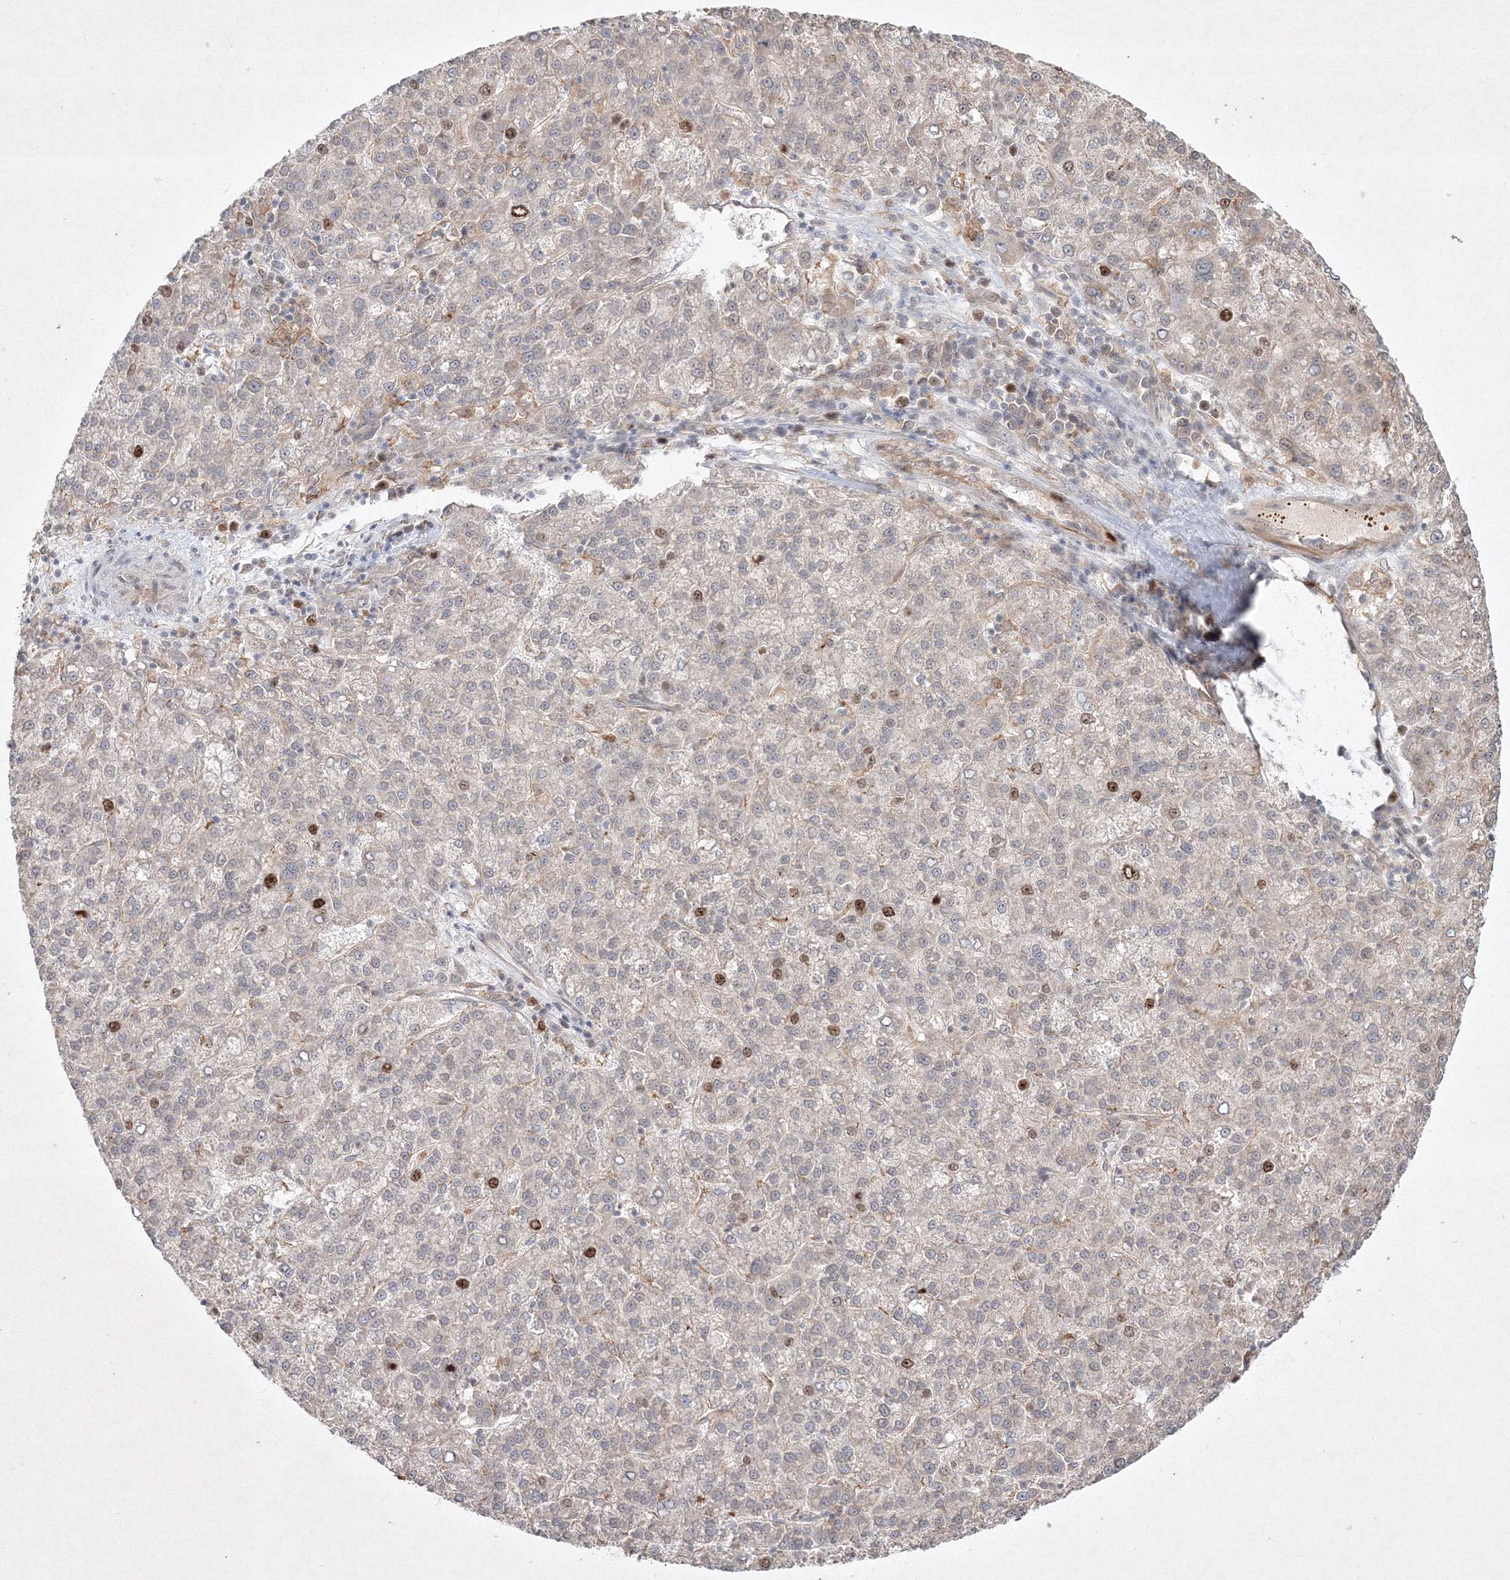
{"staining": {"intensity": "strong", "quantity": "<25%", "location": "nuclear"}, "tissue": "liver cancer", "cell_type": "Tumor cells", "image_type": "cancer", "snomed": [{"axis": "morphology", "description": "Carcinoma, Hepatocellular, NOS"}, {"axis": "topography", "description": "Liver"}], "caption": "Immunohistochemistry micrograph of human liver cancer stained for a protein (brown), which exhibits medium levels of strong nuclear positivity in approximately <25% of tumor cells.", "gene": "KIF20A", "patient": {"sex": "female", "age": 58}}